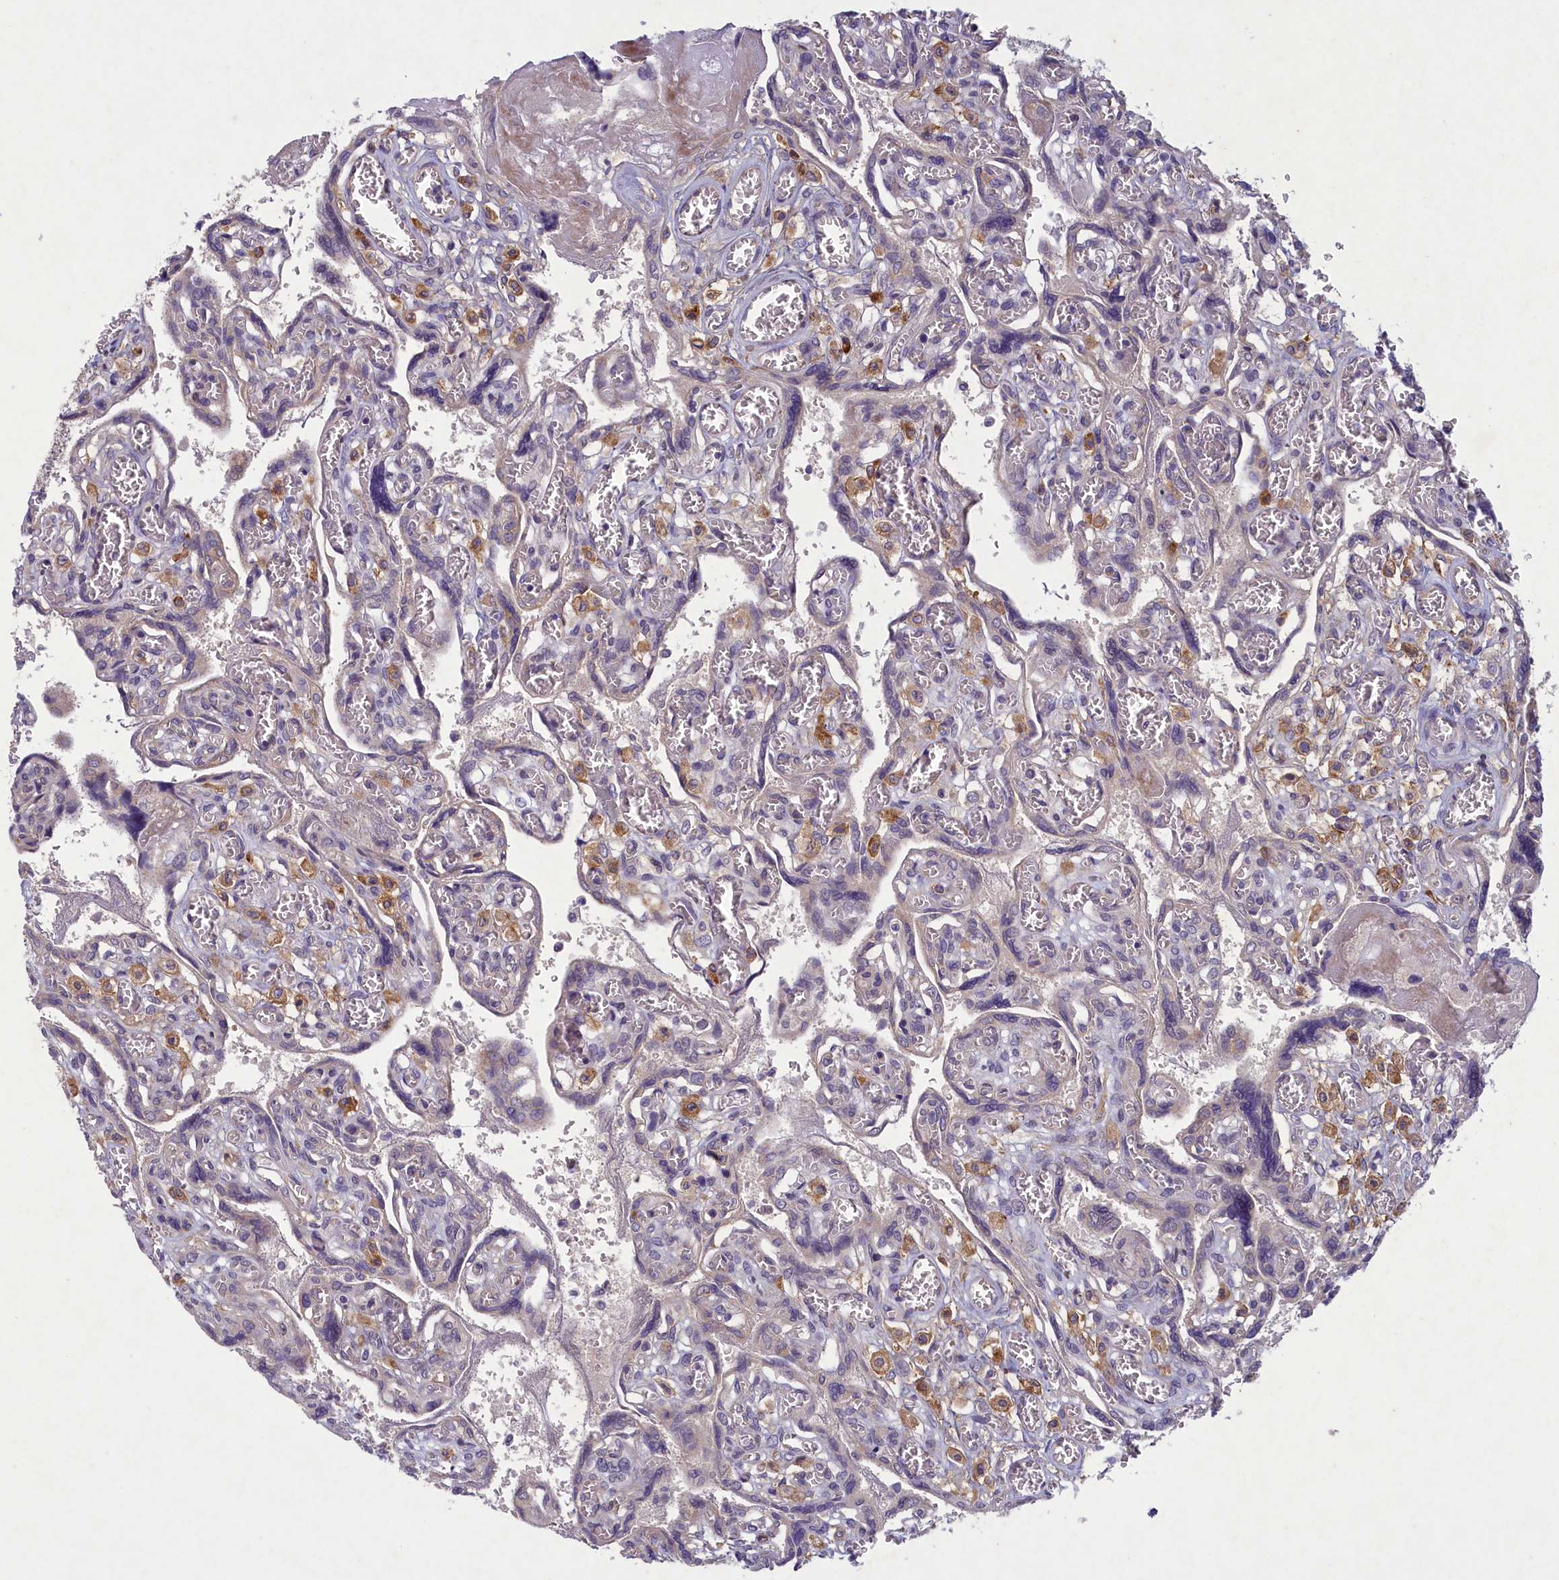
{"staining": {"intensity": "strong", "quantity": "25%-75%", "location": "cytoplasmic/membranous"}, "tissue": "placenta", "cell_type": "Trophoblastic cells", "image_type": "normal", "snomed": [{"axis": "morphology", "description": "Normal tissue, NOS"}, {"axis": "topography", "description": "Placenta"}], "caption": "A photomicrograph of placenta stained for a protein demonstrates strong cytoplasmic/membranous brown staining in trophoblastic cells.", "gene": "PLEKHG6", "patient": {"sex": "female", "age": 39}}